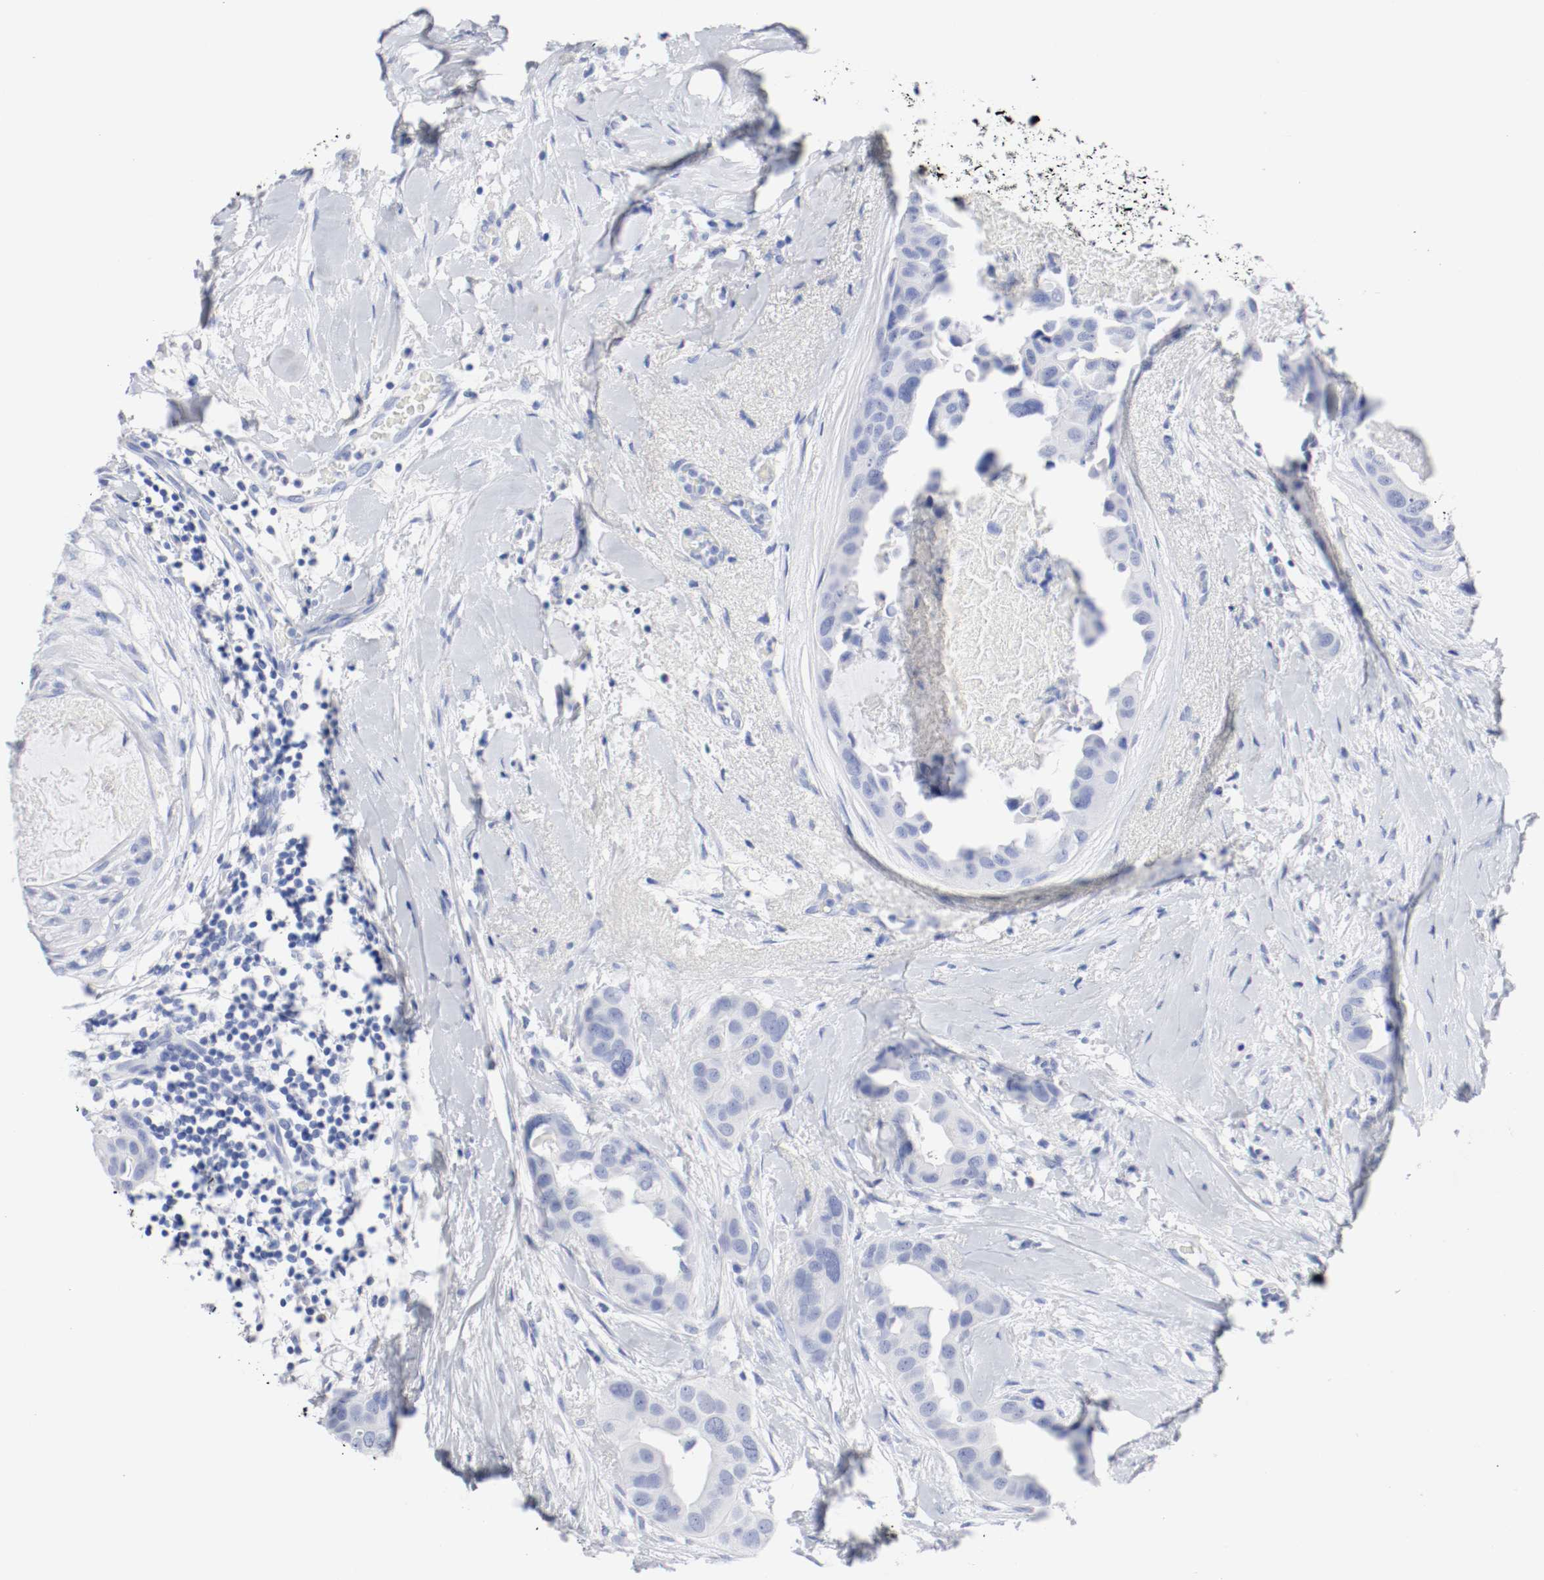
{"staining": {"intensity": "negative", "quantity": "none", "location": "none"}, "tissue": "breast cancer", "cell_type": "Tumor cells", "image_type": "cancer", "snomed": [{"axis": "morphology", "description": "Duct carcinoma"}, {"axis": "topography", "description": "Breast"}], "caption": "This is an immunohistochemistry (IHC) photomicrograph of human invasive ductal carcinoma (breast). There is no expression in tumor cells.", "gene": "GAD1", "patient": {"sex": "female", "age": 40}}